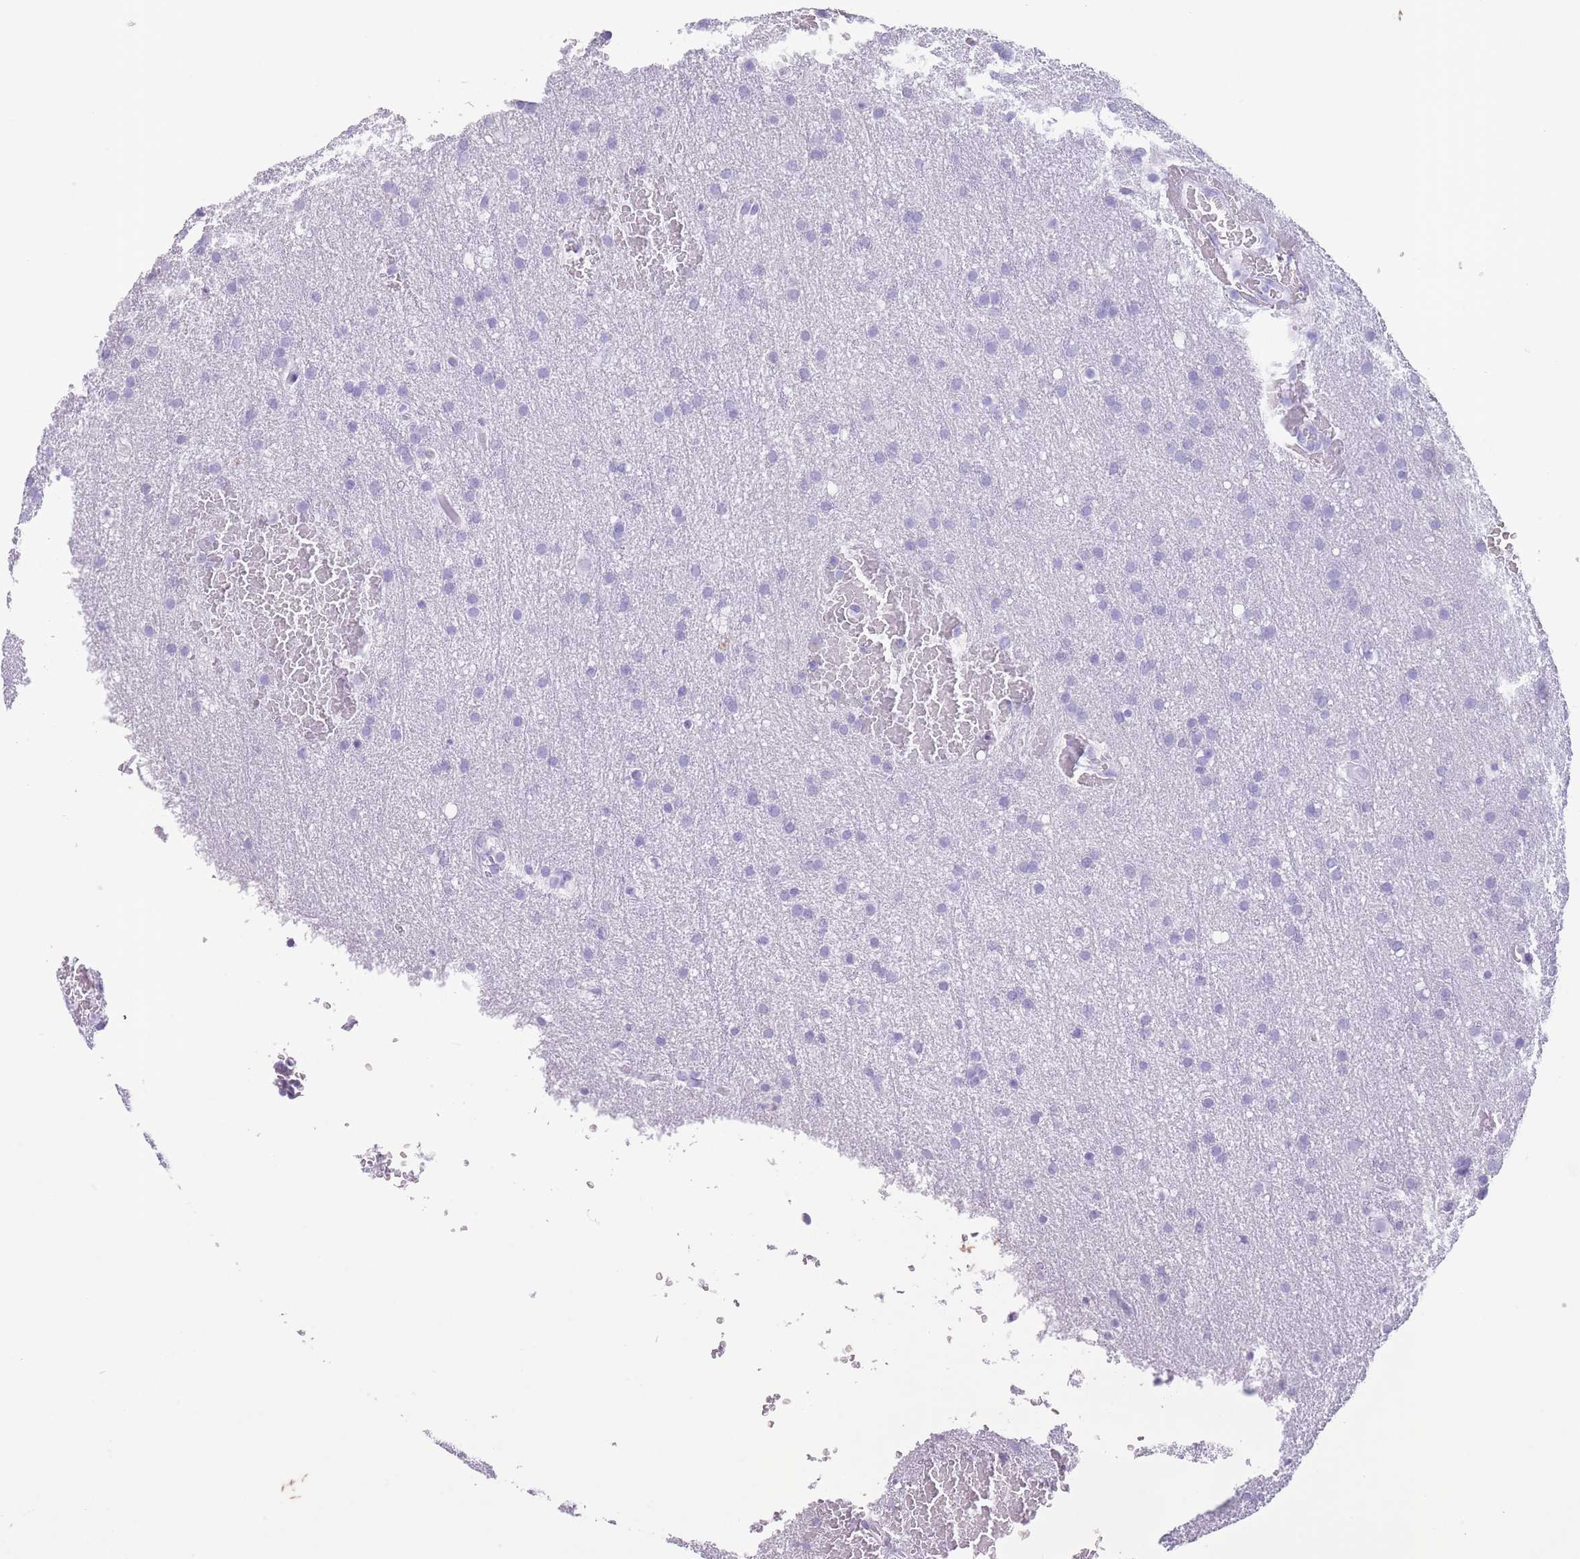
{"staining": {"intensity": "negative", "quantity": "none", "location": "none"}, "tissue": "glioma", "cell_type": "Tumor cells", "image_type": "cancer", "snomed": [{"axis": "morphology", "description": "Glioma, malignant, Low grade"}, {"axis": "topography", "description": "Brain"}], "caption": "There is no significant staining in tumor cells of glioma.", "gene": "OR4F21", "patient": {"sex": "female", "age": 32}}